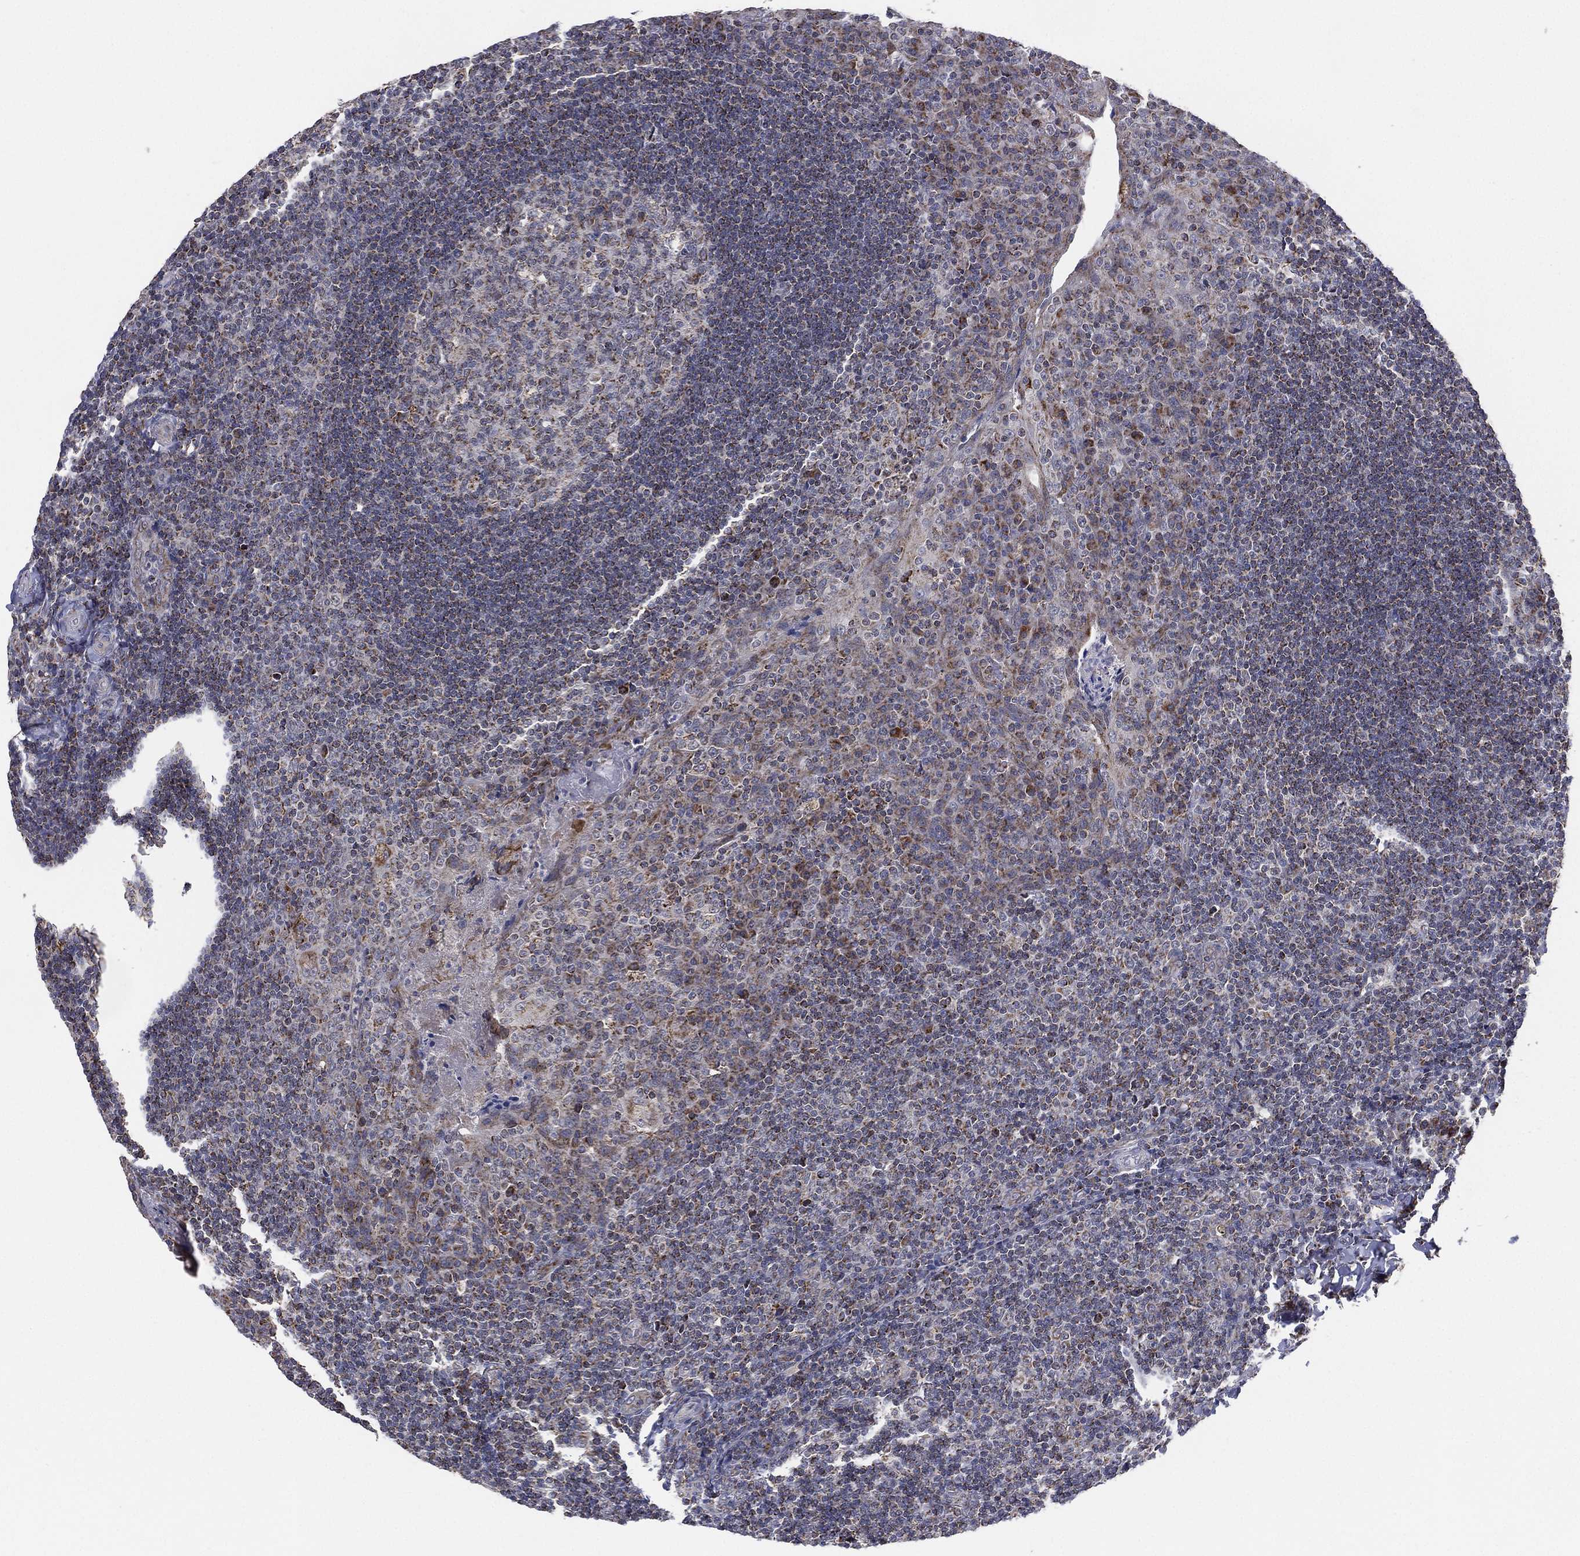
{"staining": {"intensity": "strong", "quantity": "<25%", "location": "cytoplasmic/membranous"}, "tissue": "tonsil", "cell_type": "Germinal center cells", "image_type": "normal", "snomed": [{"axis": "morphology", "description": "Normal tissue, NOS"}, {"axis": "topography", "description": "Tonsil"}], "caption": "A brown stain shows strong cytoplasmic/membranous staining of a protein in germinal center cells of unremarkable tonsil. The staining is performed using DAB (3,3'-diaminobenzidine) brown chromogen to label protein expression. The nuclei are counter-stained blue using hematoxylin.", "gene": "PSMG4", "patient": {"sex": "male", "age": 17}}